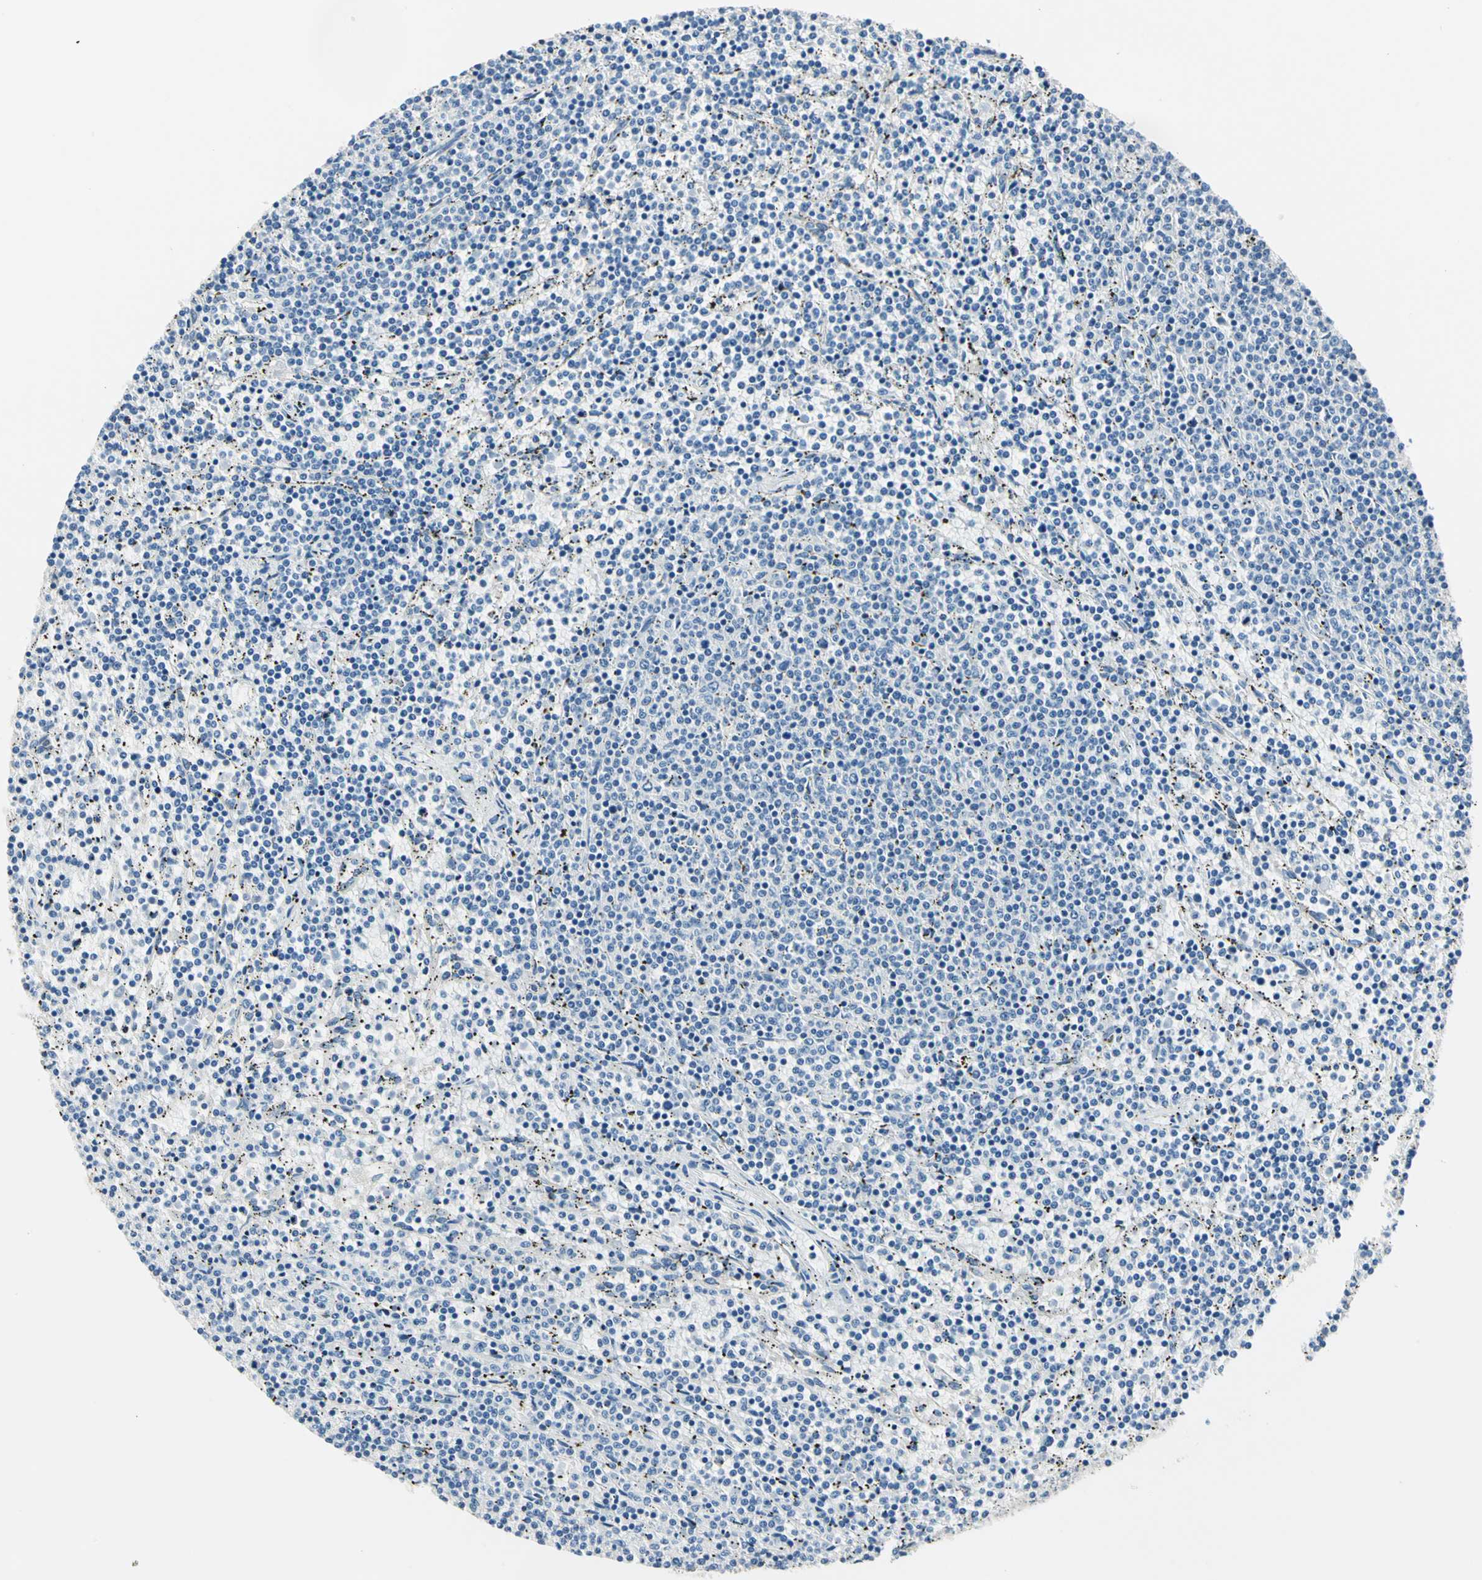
{"staining": {"intensity": "negative", "quantity": "none", "location": "none"}, "tissue": "lymphoma", "cell_type": "Tumor cells", "image_type": "cancer", "snomed": [{"axis": "morphology", "description": "Malignant lymphoma, non-Hodgkin's type, Low grade"}, {"axis": "topography", "description": "Spleen"}], "caption": "Photomicrograph shows no significant protein positivity in tumor cells of low-grade malignant lymphoma, non-Hodgkin's type.", "gene": "TGFBR3", "patient": {"sex": "female", "age": 50}}